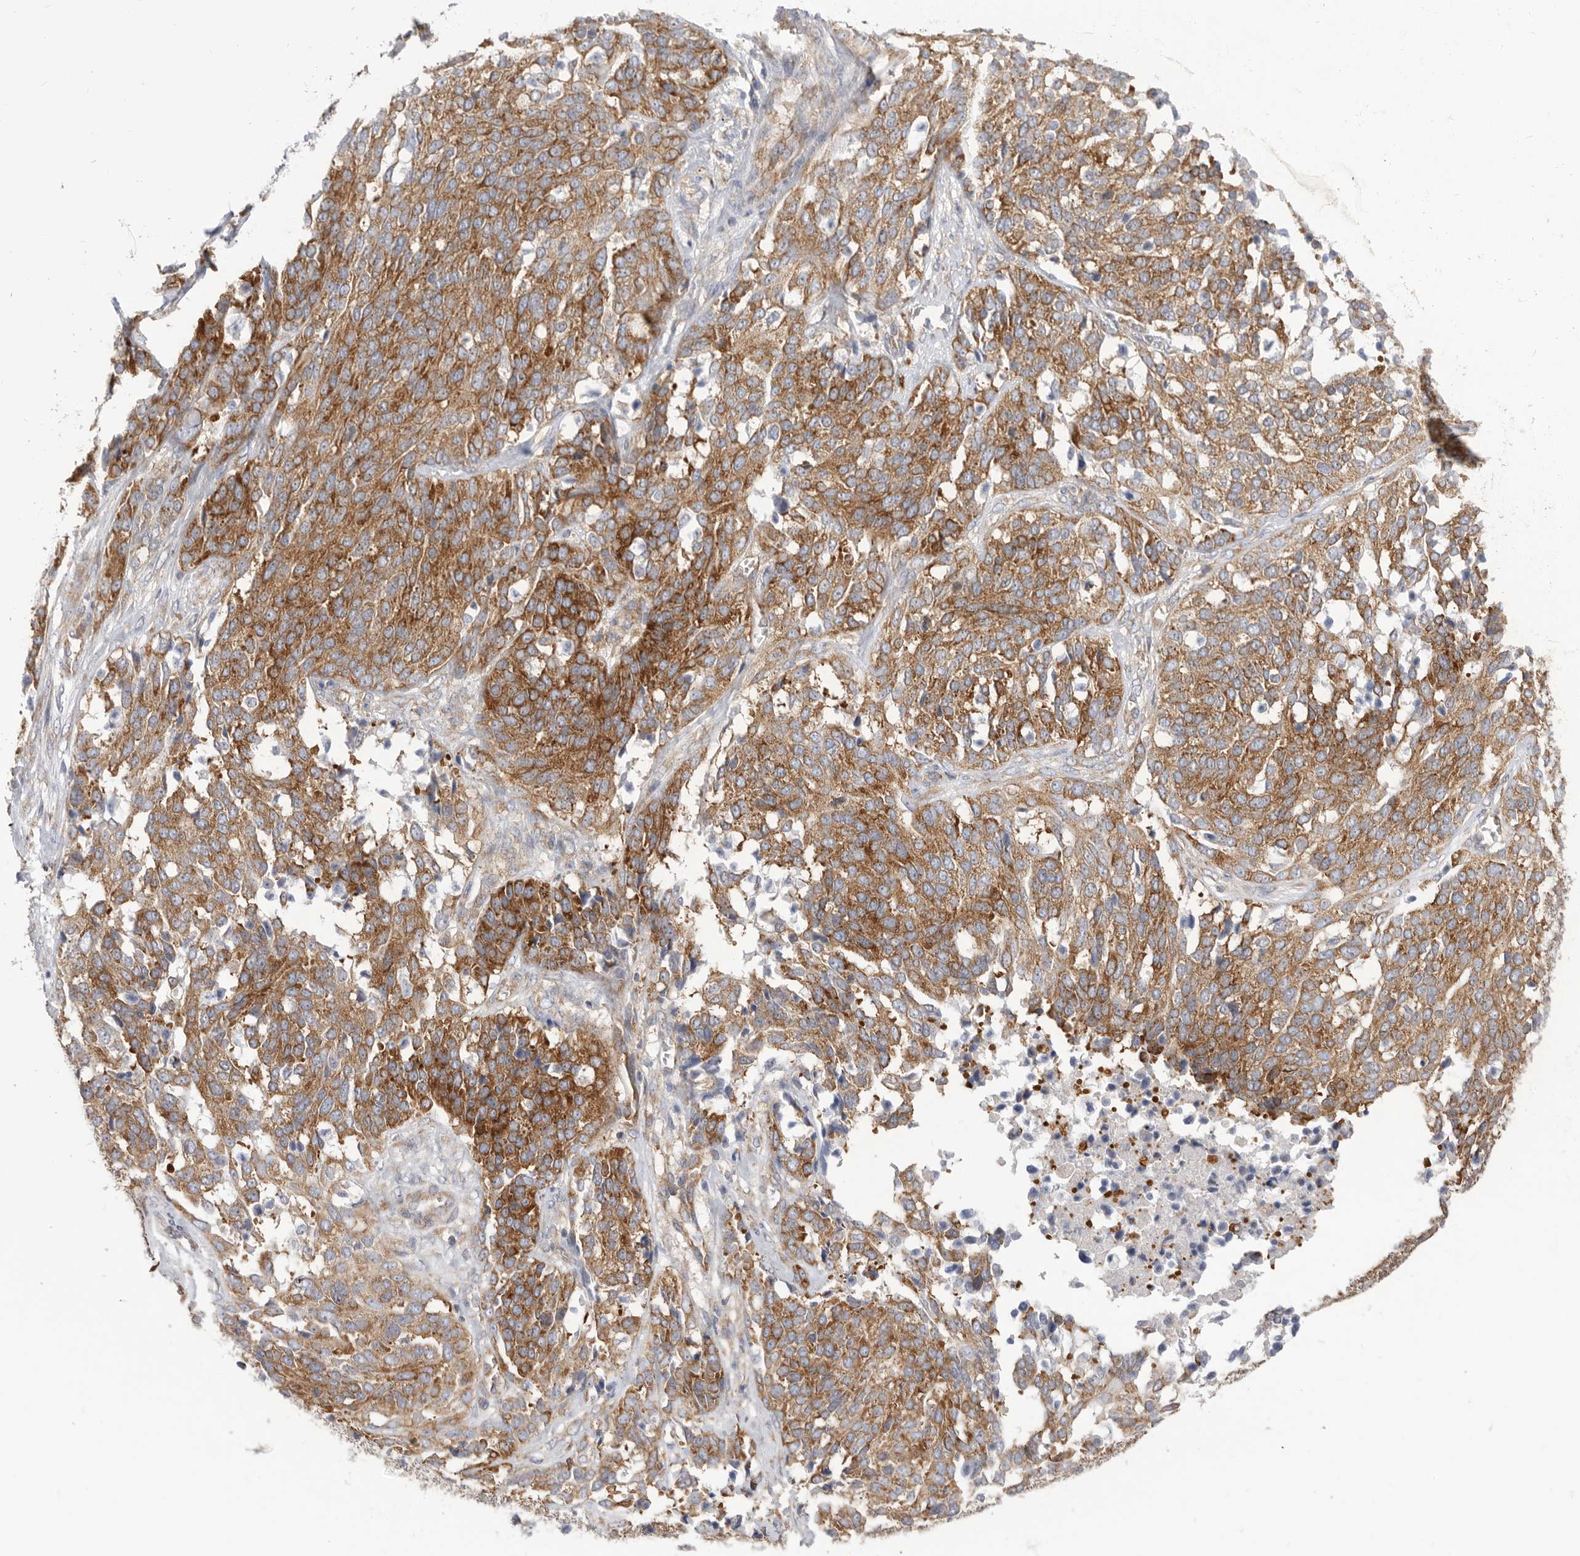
{"staining": {"intensity": "moderate", "quantity": ">75%", "location": "cytoplasmic/membranous"}, "tissue": "ovarian cancer", "cell_type": "Tumor cells", "image_type": "cancer", "snomed": [{"axis": "morphology", "description": "Cystadenocarcinoma, serous, NOS"}, {"axis": "topography", "description": "Ovary"}], "caption": "Immunohistochemistry (IHC) of human ovarian serous cystadenocarcinoma exhibits medium levels of moderate cytoplasmic/membranous staining in approximately >75% of tumor cells.", "gene": "SERBP1", "patient": {"sex": "female", "age": 44}}